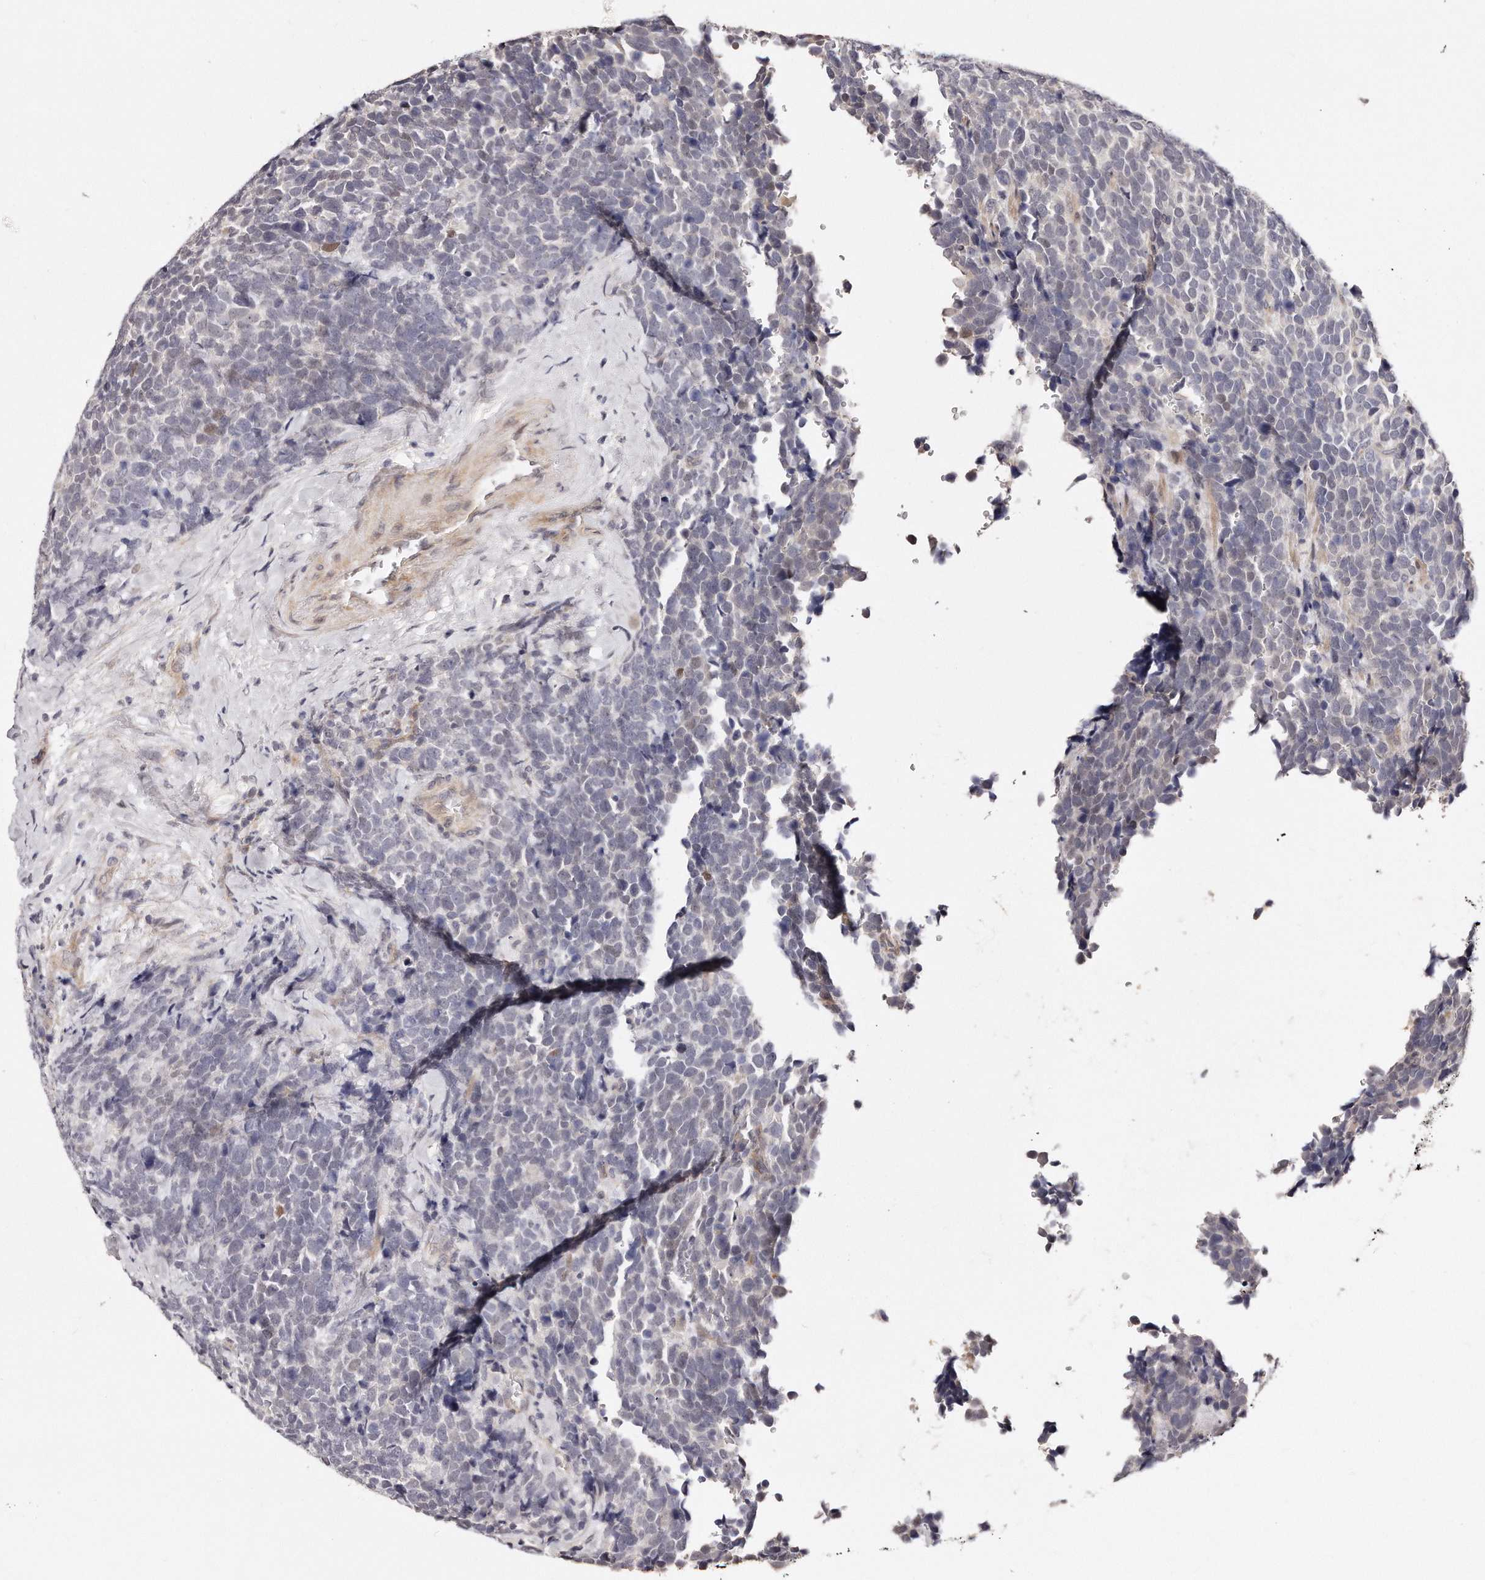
{"staining": {"intensity": "negative", "quantity": "none", "location": "none"}, "tissue": "urothelial cancer", "cell_type": "Tumor cells", "image_type": "cancer", "snomed": [{"axis": "morphology", "description": "Urothelial carcinoma, High grade"}, {"axis": "topography", "description": "Urinary bladder"}], "caption": "Immunohistochemical staining of high-grade urothelial carcinoma reveals no significant positivity in tumor cells.", "gene": "CASZ1", "patient": {"sex": "female", "age": 82}}